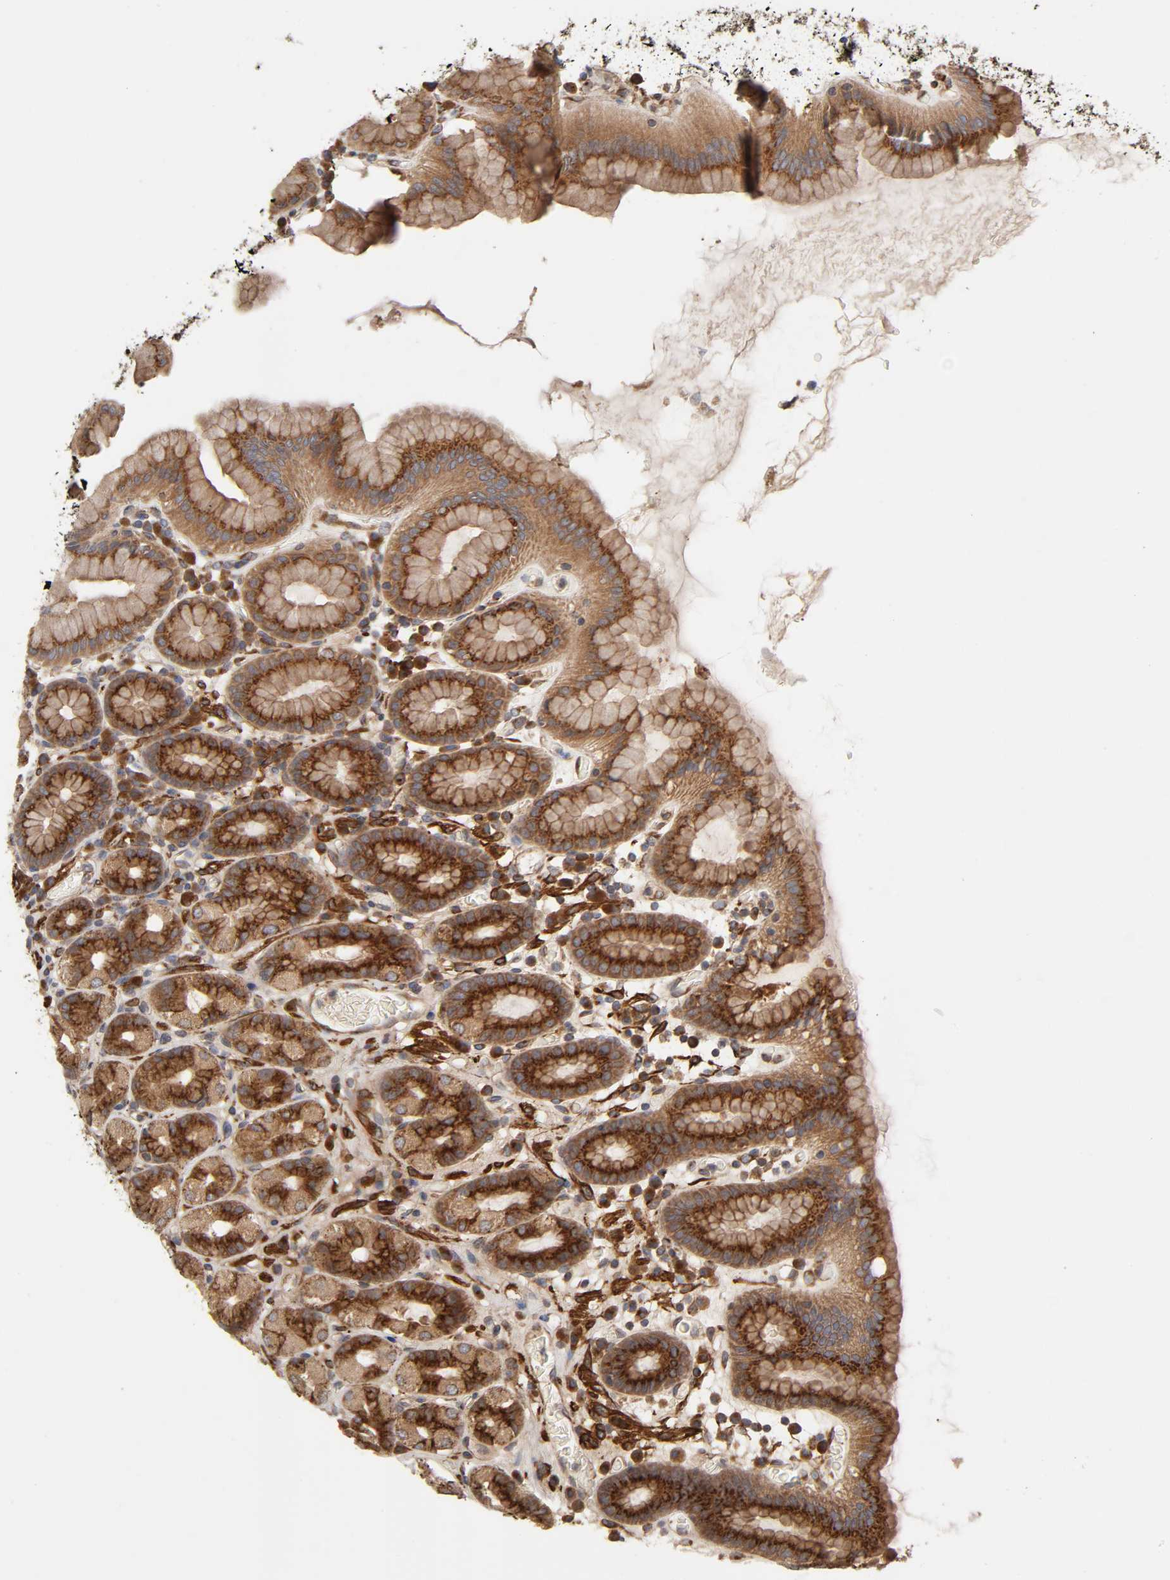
{"staining": {"intensity": "strong", "quantity": ">75%", "location": "cytoplasmic/membranous"}, "tissue": "stomach", "cell_type": "Glandular cells", "image_type": "normal", "snomed": [{"axis": "morphology", "description": "Normal tissue, NOS"}, {"axis": "topography", "description": "Stomach, upper"}], "caption": "Stomach stained with IHC exhibits strong cytoplasmic/membranous expression in about >75% of glandular cells.", "gene": "GNPTG", "patient": {"sex": "male", "age": 68}}